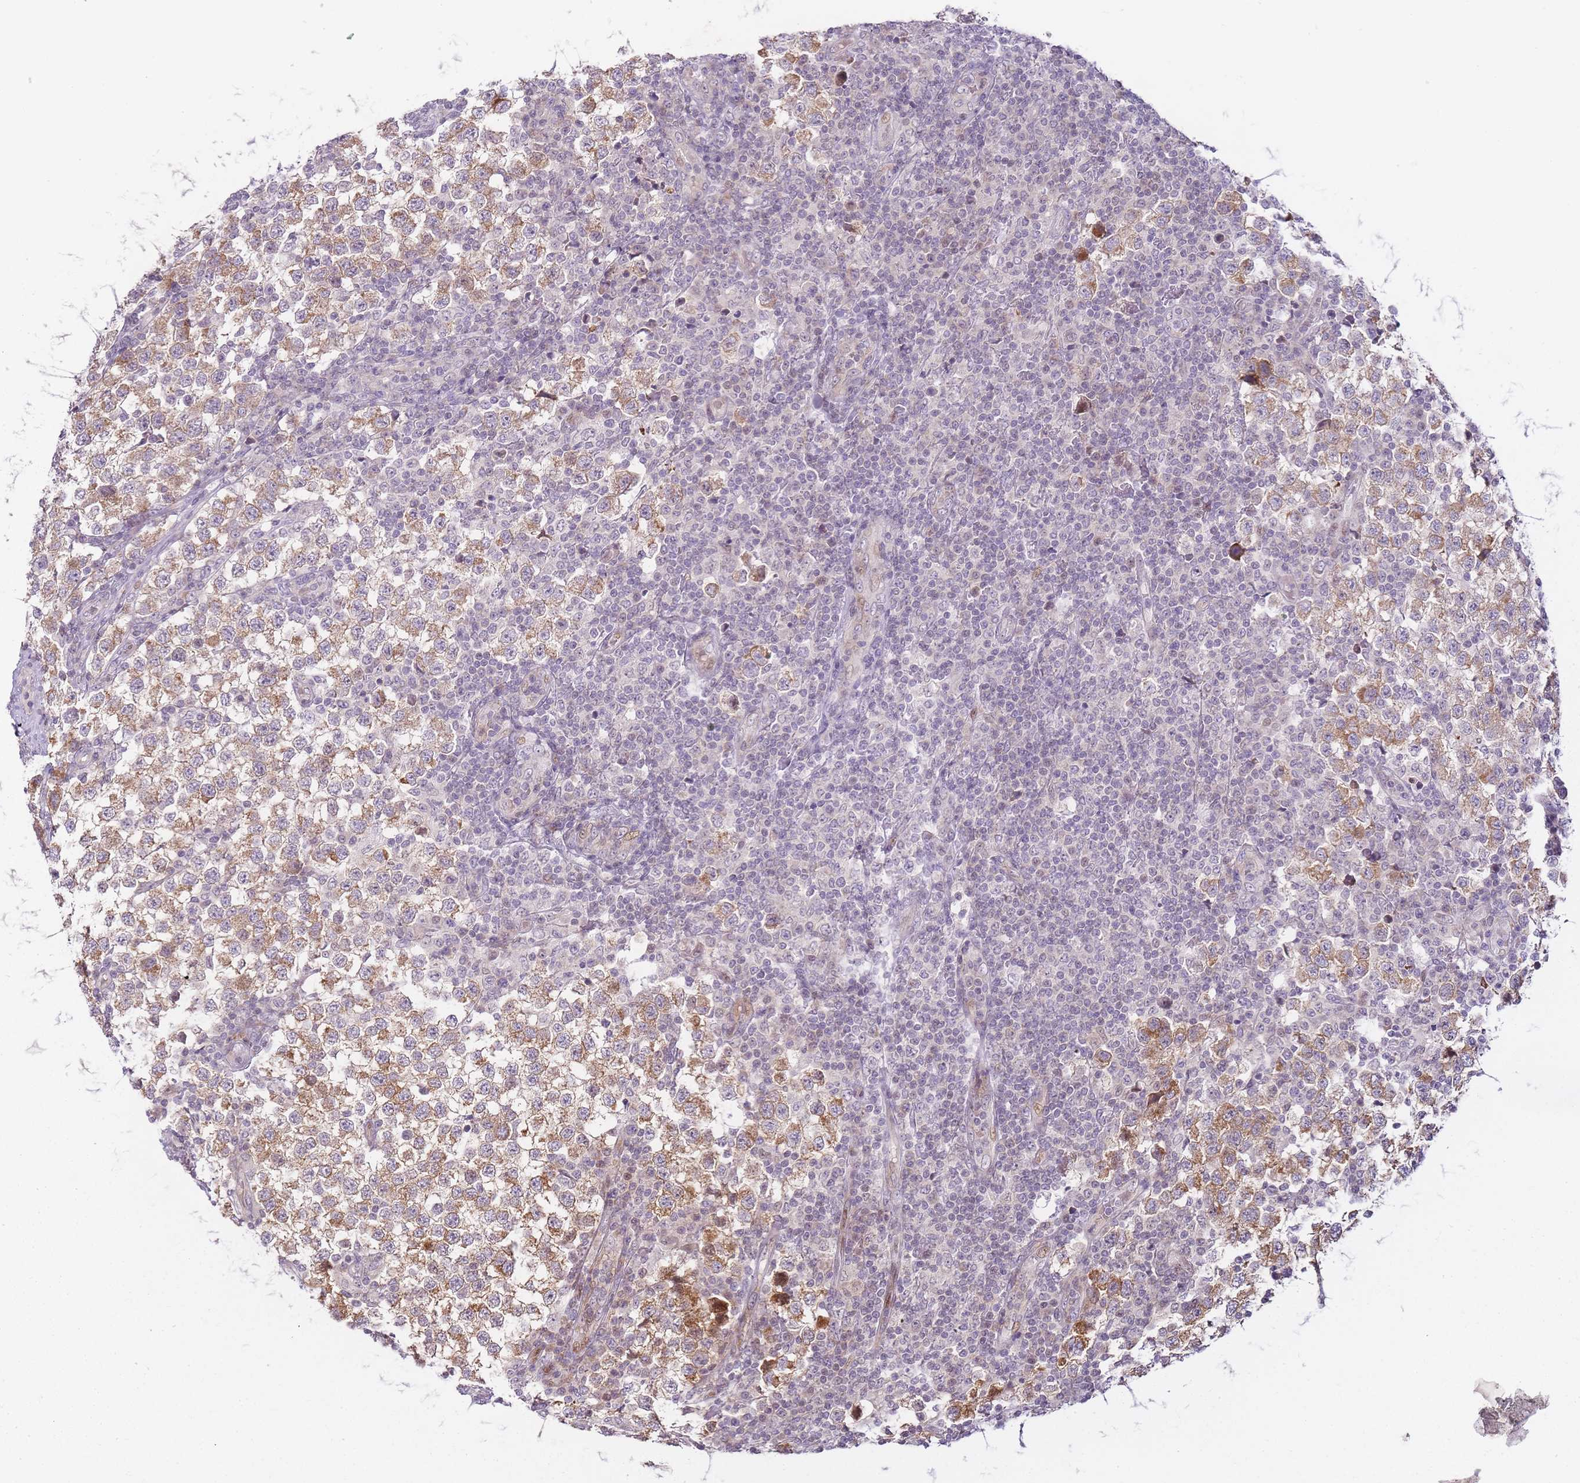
{"staining": {"intensity": "moderate", "quantity": ">75%", "location": "cytoplasmic/membranous"}, "tissue": "testis cancer", "cell_type": "Tumor cells", "image_type": "cancer", "snomed": [{"axis": "morphology", "description": "Seminoma, NOS"}, {"axis": "topography", "description": "Testis"}], "caption": "IHC histopathology image of seminoma (testis) stained for a protein (brown), which displays medium levels of moderate cytoplasmic/membranous expression in about >75% of tumor cells.", "gene": "OGG1", "patient": {"sex": "male", "age": 34}}